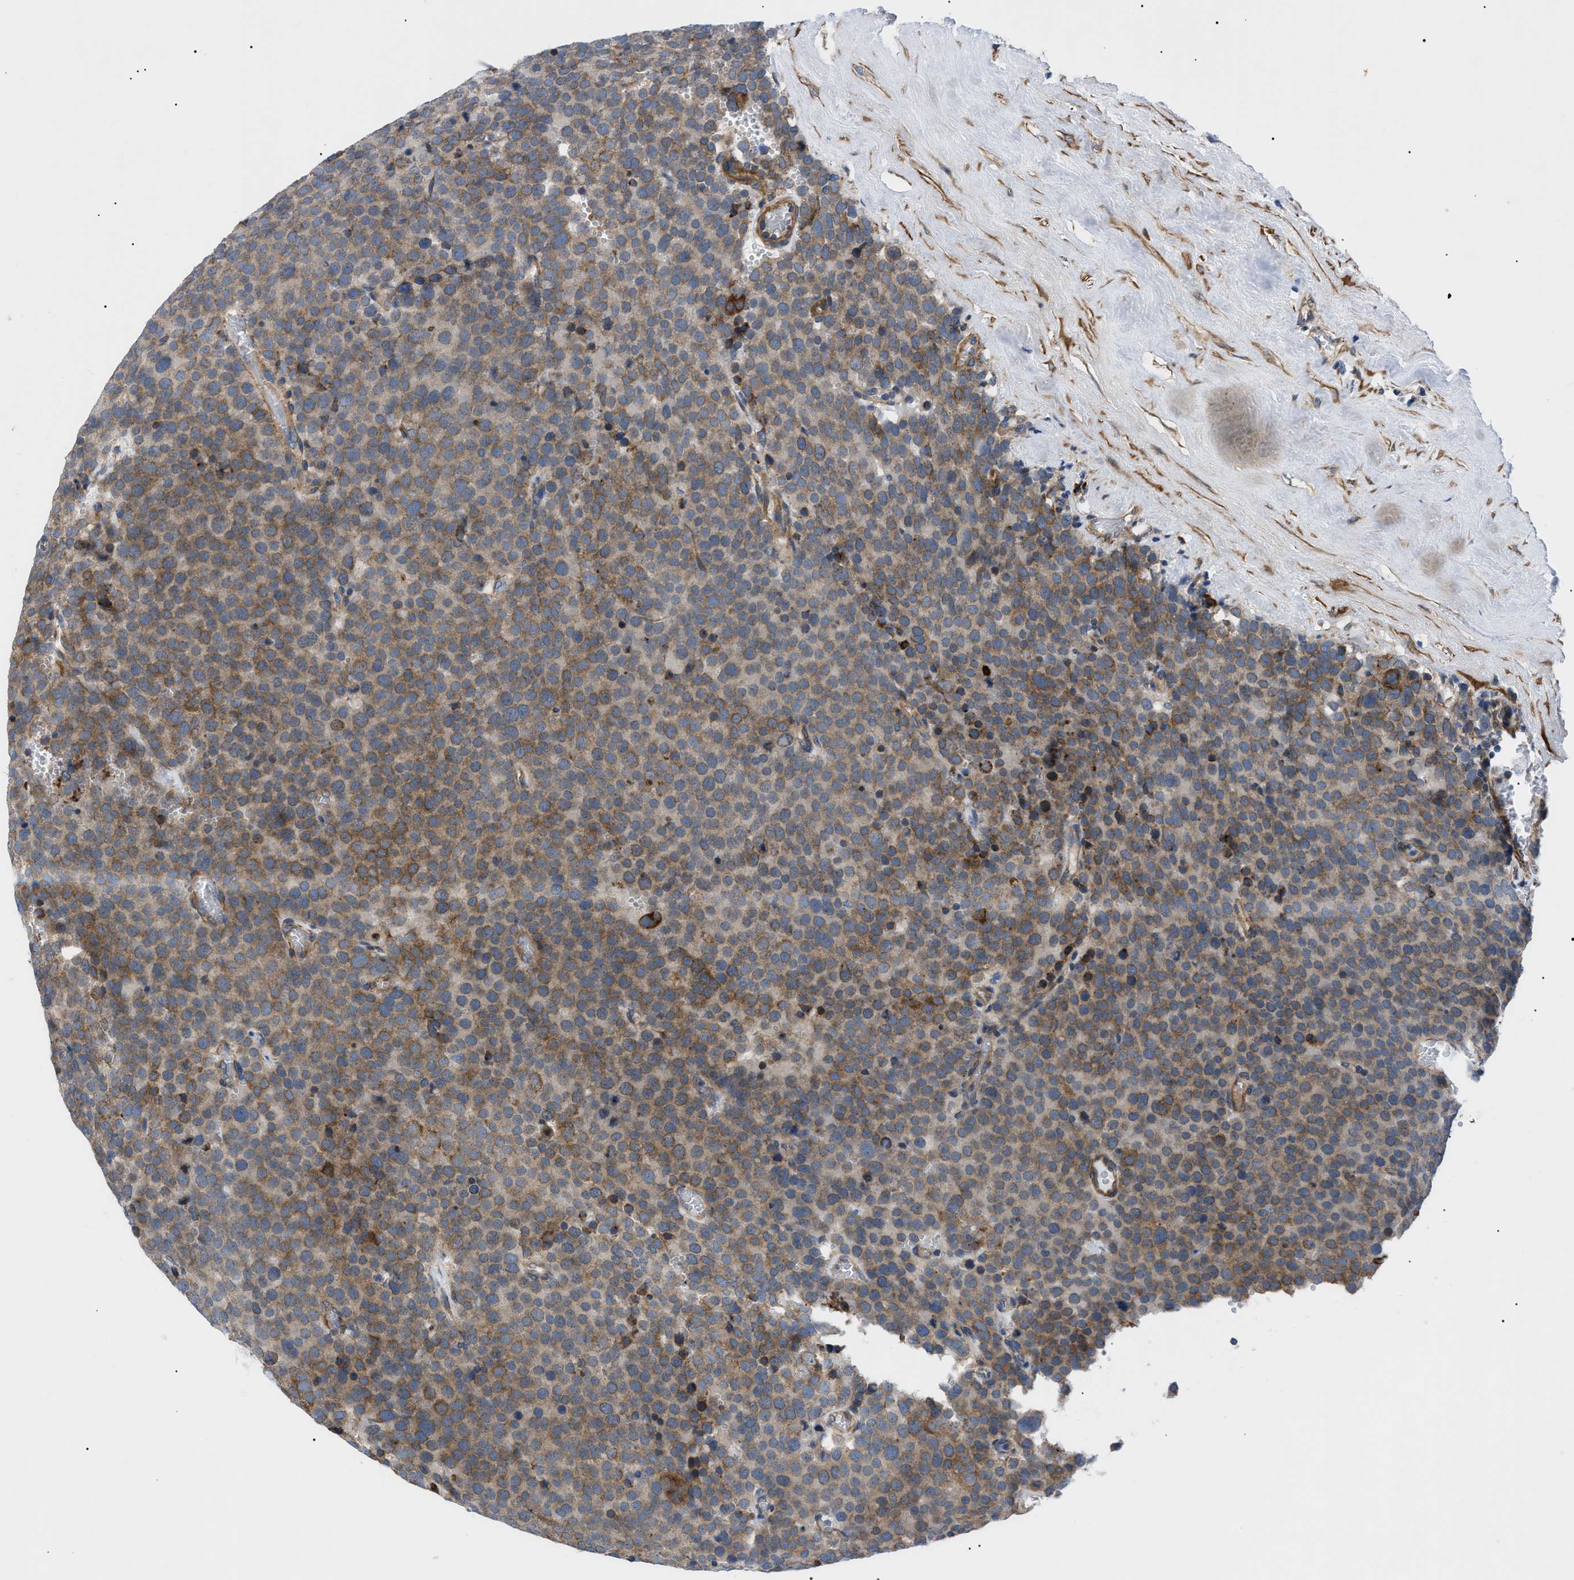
{"staining": {"intensity": "moderate", "quantity": ">75%", "location": "cytoplasmic/membranous"}, "tissue": "testis cancer", "cell_type": "Tumor cells", "image_type": "cancer", "snomed": [{"axis": "morphology", "description": "Normal tissue, NOS"}, {"axis": "morphology", "description": "Seminoma, NOS"}, {"axis": "topography", "description": "Testis"}], "caption": "The image shows staining of seminoma (testis), revealing moderate cytoplasmic/membranous protein staining (brown color) within tumor cells. (Stains: DAB (3,3'-diaminobenzidine) in brown, nuclei in blue, Microscopy: brightfield microscopy at high magnification).", "gene": "HSPB8", "patient": {"sex": "male", "age": 71}}